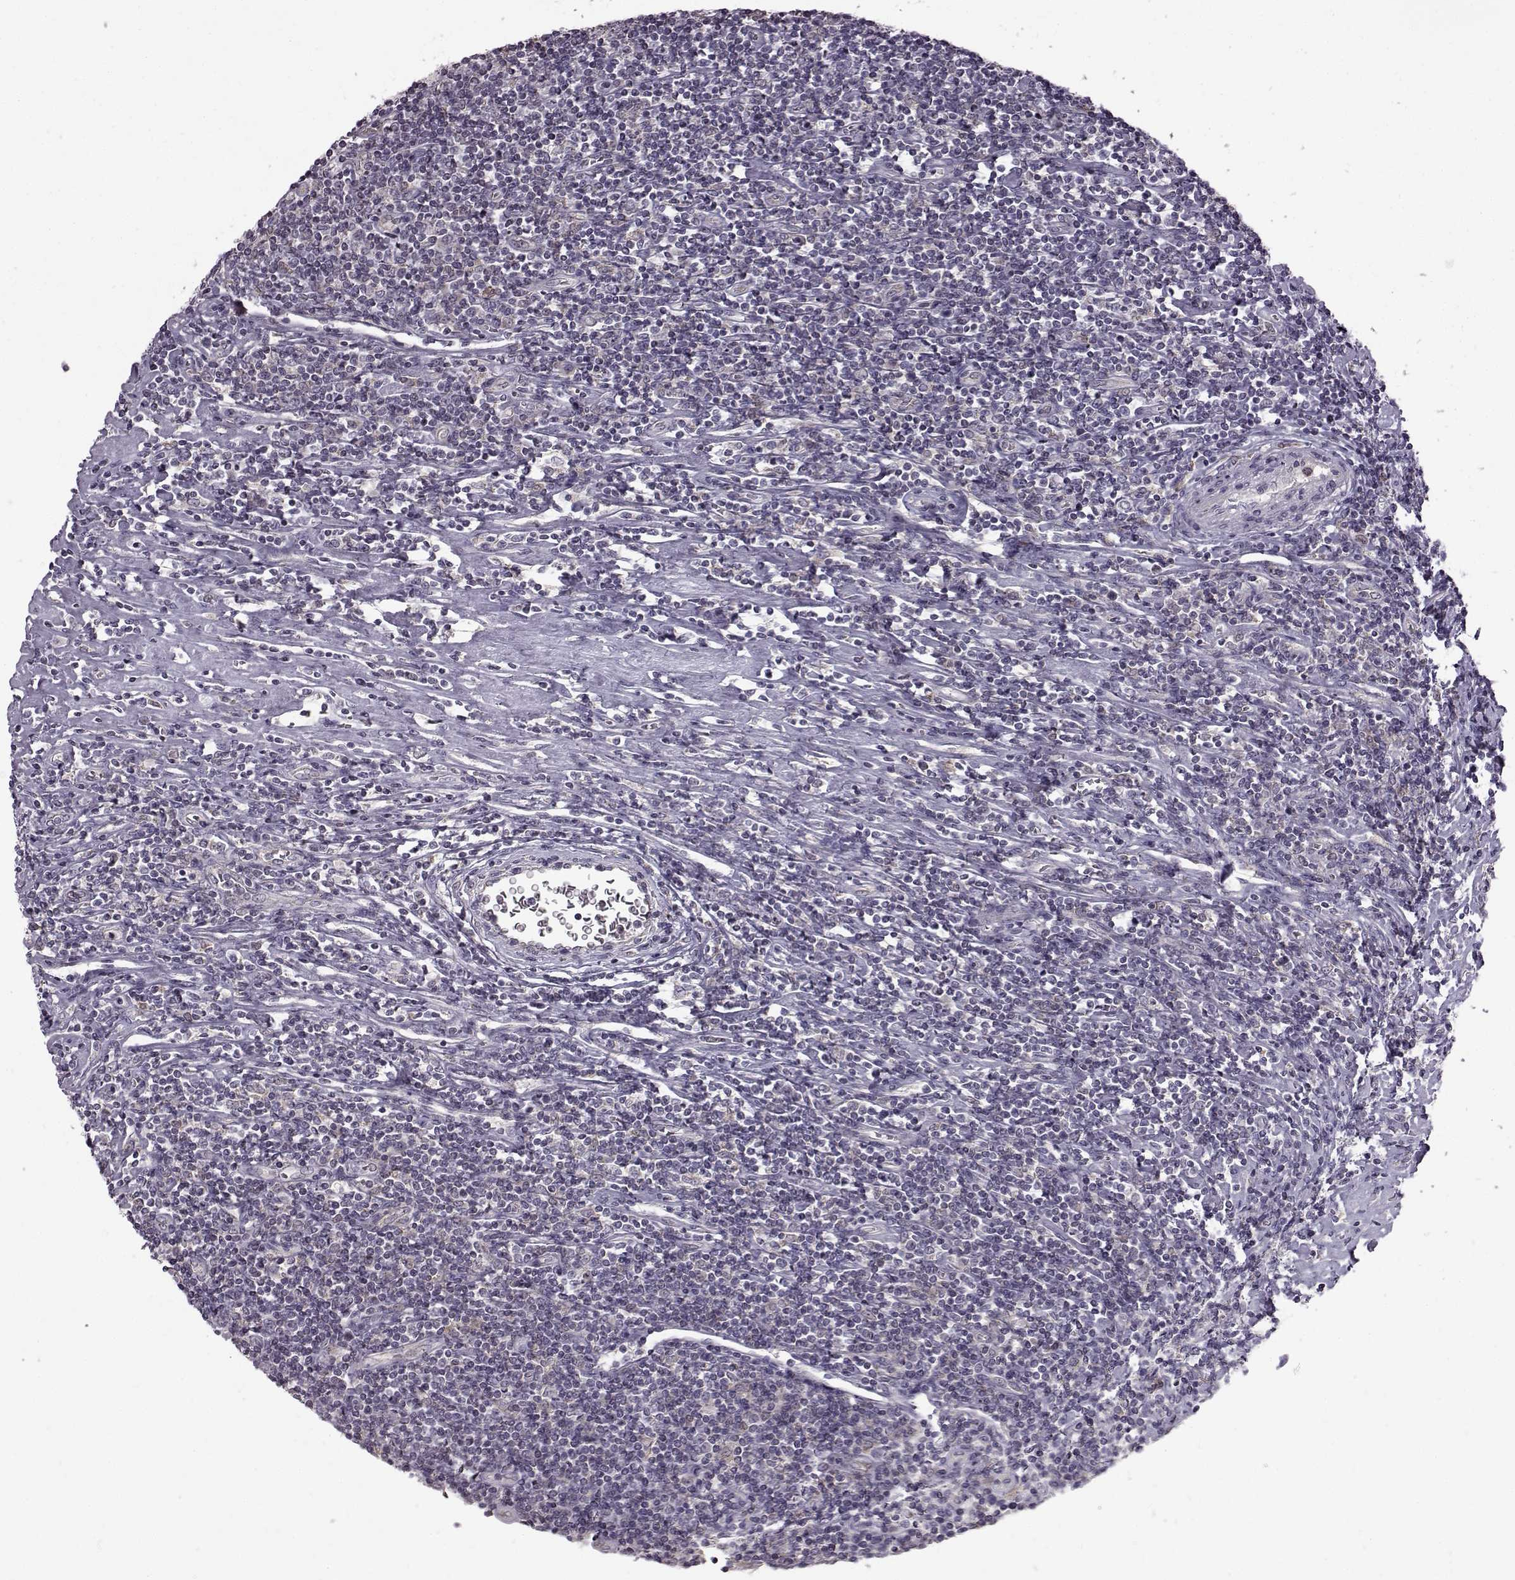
{"staining": {"intensity": "negative", "quantity": "none", "location": "none"}, "tissue": "lymphoma", "cell_type": "Tumor cells", "image_type": "cancer", "snomed": [{"axis": "morphology", "description": "Hodgkin's disease, NOS"}, {"axis": "topography", "description": "Lymph node"}], "caption": "Immunohistochemistry micrograph of neoplastic tissue: Hodgkin's disease stained with DAB (3,3'-diaminobenzidine) exhibits no significant protein expression in tumor cells. (DAB (3,3'-diaminobenzidine) immunohistochemistry (IHC) with hematoxylin counter stain).", "gene": "B3GNT6", "patient": {"sex": "male", "age": 40}}